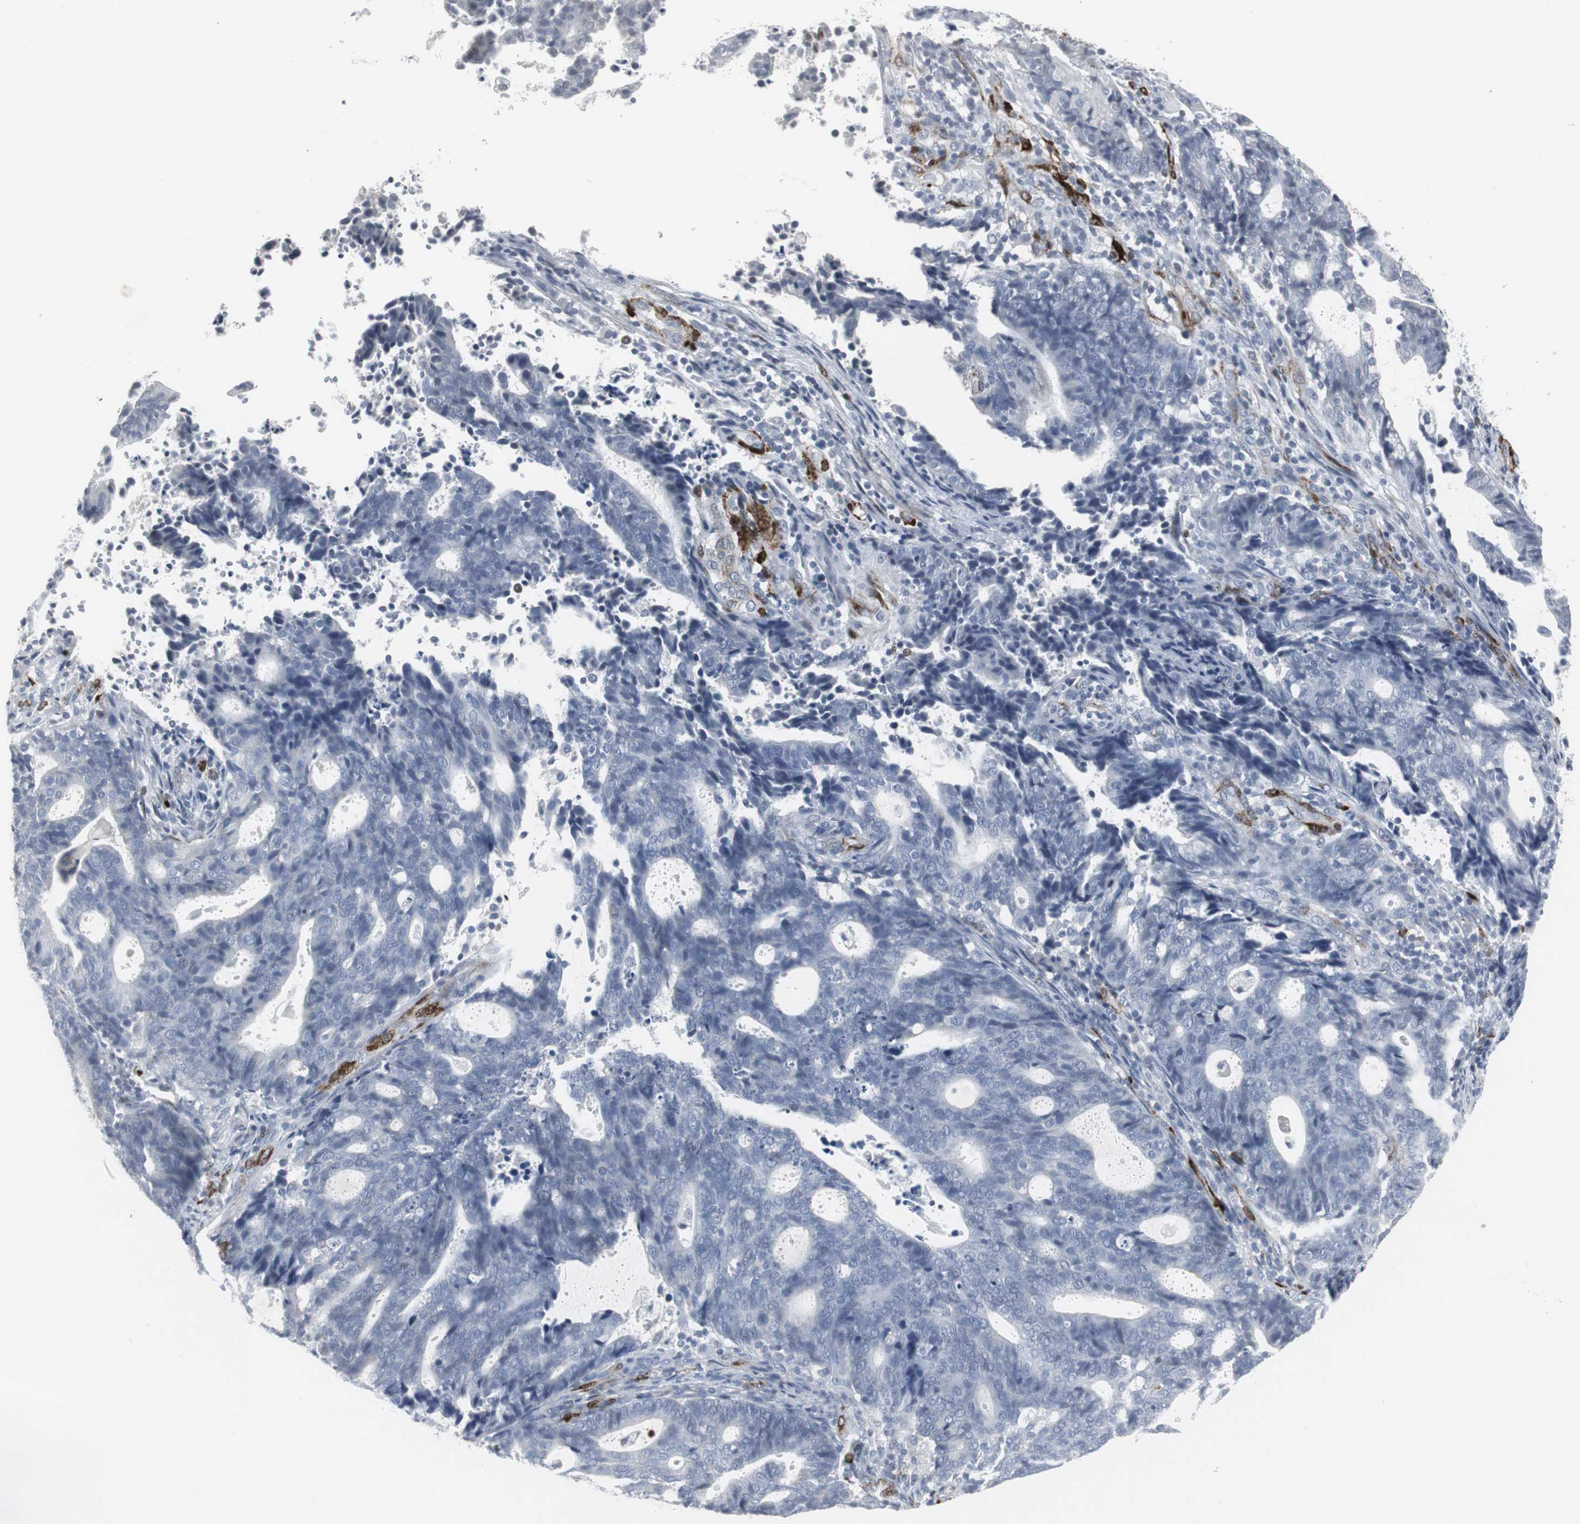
{"staining": {"intensity": "negative", "quantity": "none", "location": "none"}, "tissue": "endometrial cancer", "cell_type": "Tumor cells", "image_type": "cancer", "snomed": [{"axis": "morphology", "description": "Adenocarcinoma, NOS"}, {"axis": "topography", "description": "Uterus"}], "caption": "Immunohistochemistry (IHC) of endometrial cancer exhibits no staining in tumor cells.", "gene": "PPP1R14A", "patient": {"sex": "female", "age": 83}}